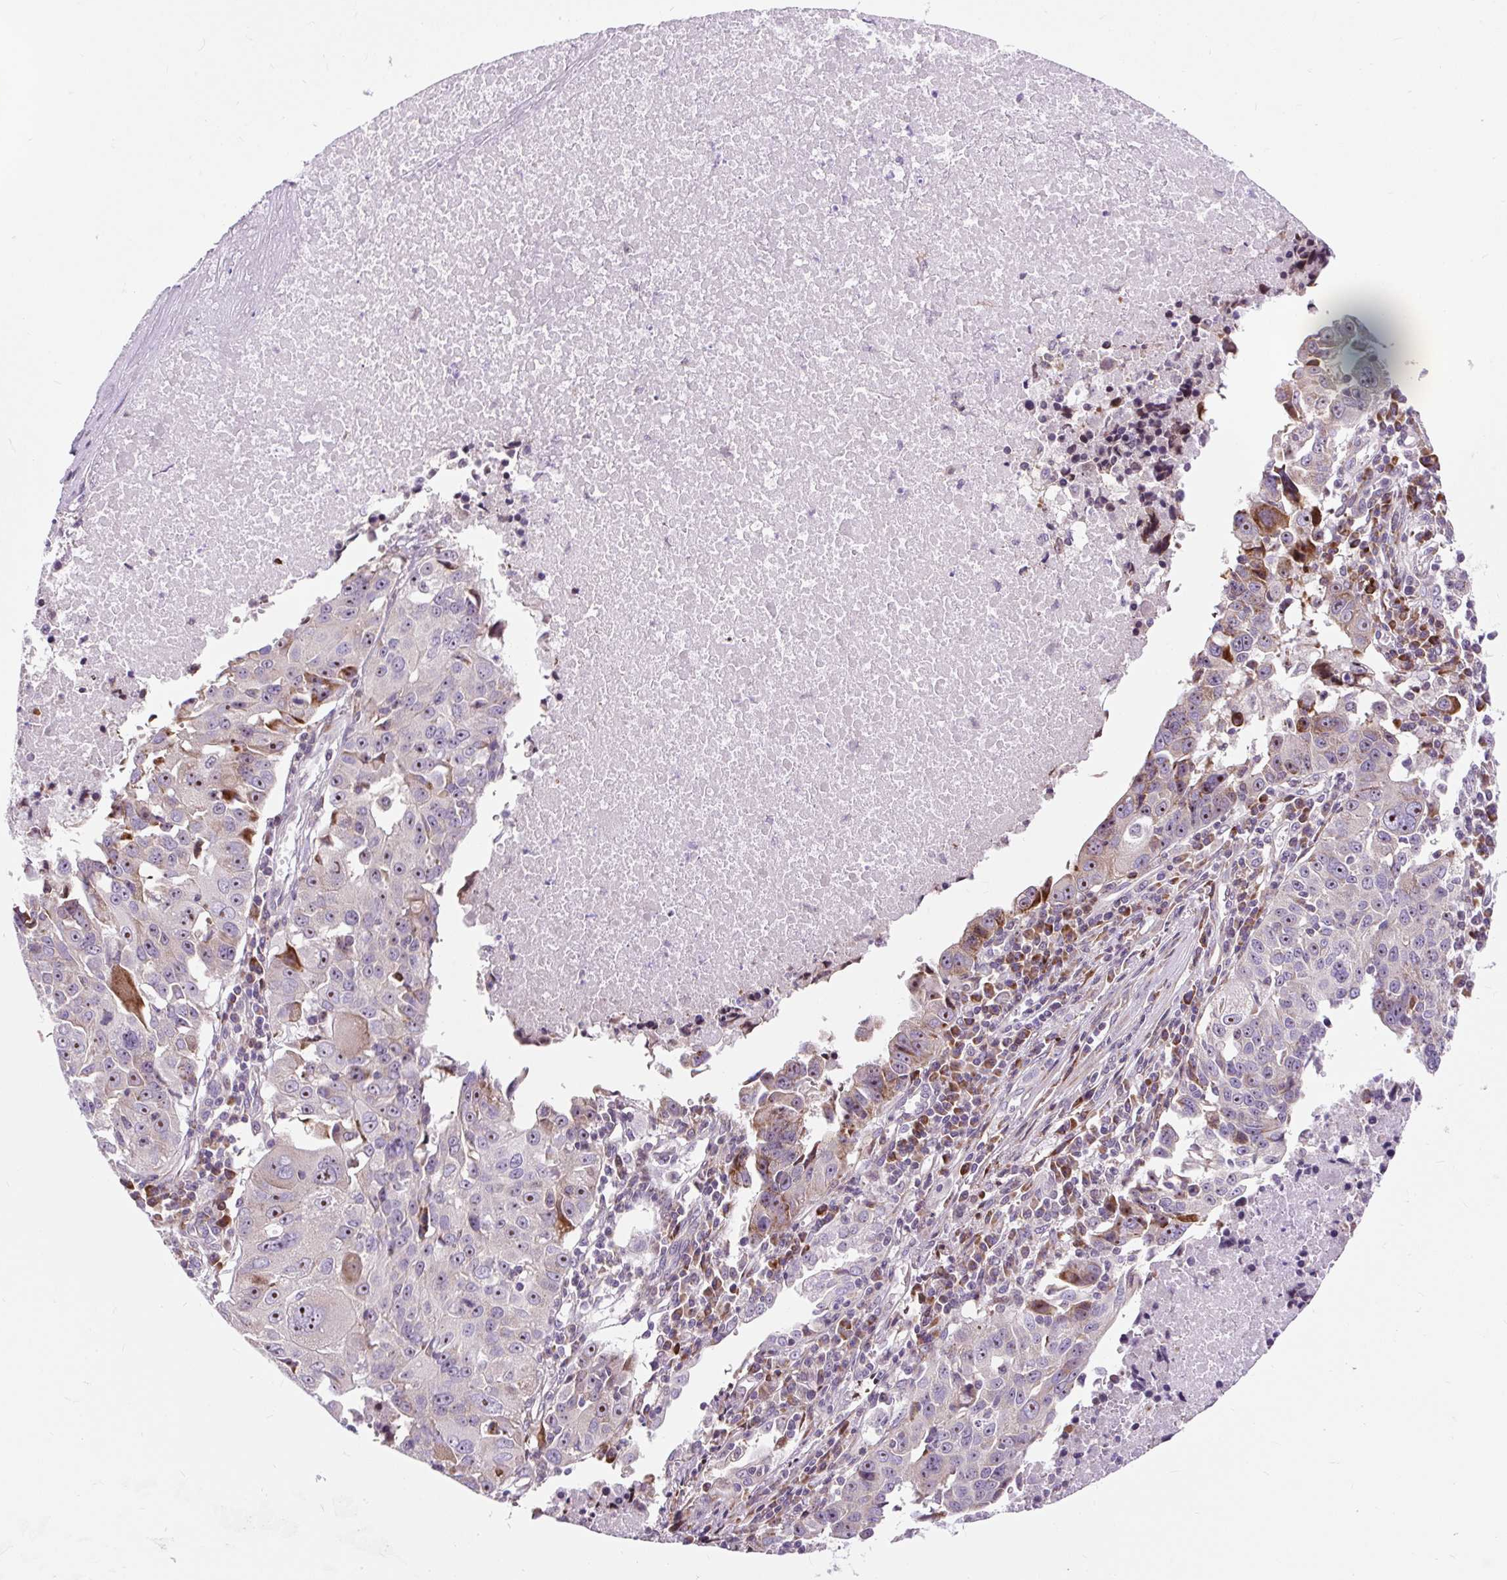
{"staining": {"intensity": "moderate", "quantity": "<25%", "location": "cytoplasmic/membranous,nuclear"}, "tissue": "lung cancer", "cell_type": "Tumor cells", "image_type": "cancer", "snomed": [{"axis": "morphology", "description": "Squamous cell carcinoma, NOS"}, {"axis": "topography", "description": "Lung"}], "caption": "Brown immunohistochemical staining in lung cancer reveals moderate cytoplasmic/membranous and nuclear positivity in approximately <25% of tumor cells.", "gene": "CISD3", "patient": {"sex": "female", "age": 66}}